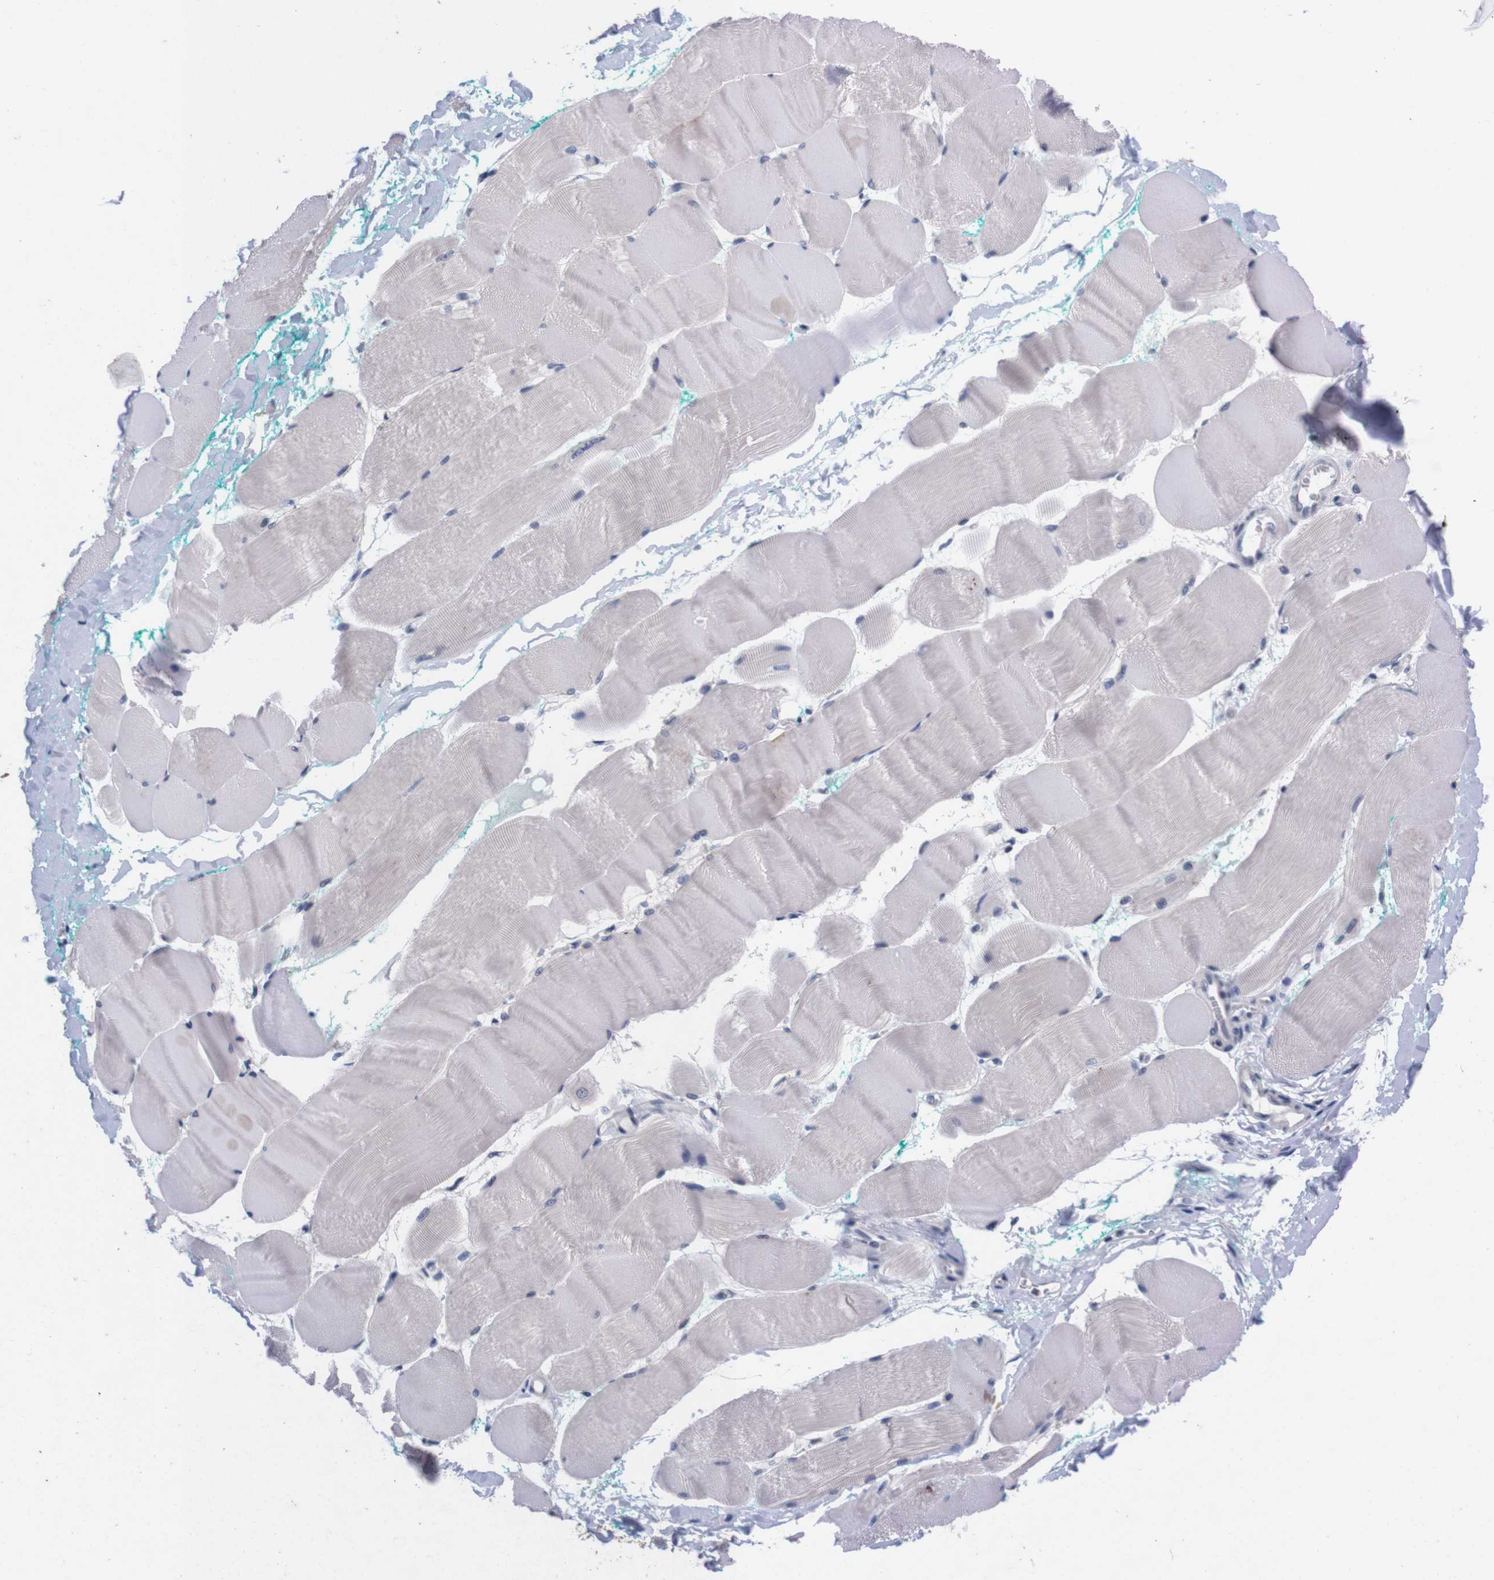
{"staining": {"intensity": "negative", "quantity": "none", "location": "none"}, "tissue": "skeletal muscle", "cell_type": "Myocytes", "image_type": "normal", "snomed": [{"axis": "morphology", "description": "Normal tissue, NOS"}, {"axis": "morphology", "description": "Squamous cell carcinoma, NOS"}, {"axis": "topography", "description": "Skeletal muscle"}], "caption": "This is an immunohistochemistry micrograph of benign skeletal muscle. There is no positivity in myocytes.", "gene": "TNFRSF21", "patient": {"sex": "male", "age": 51}}